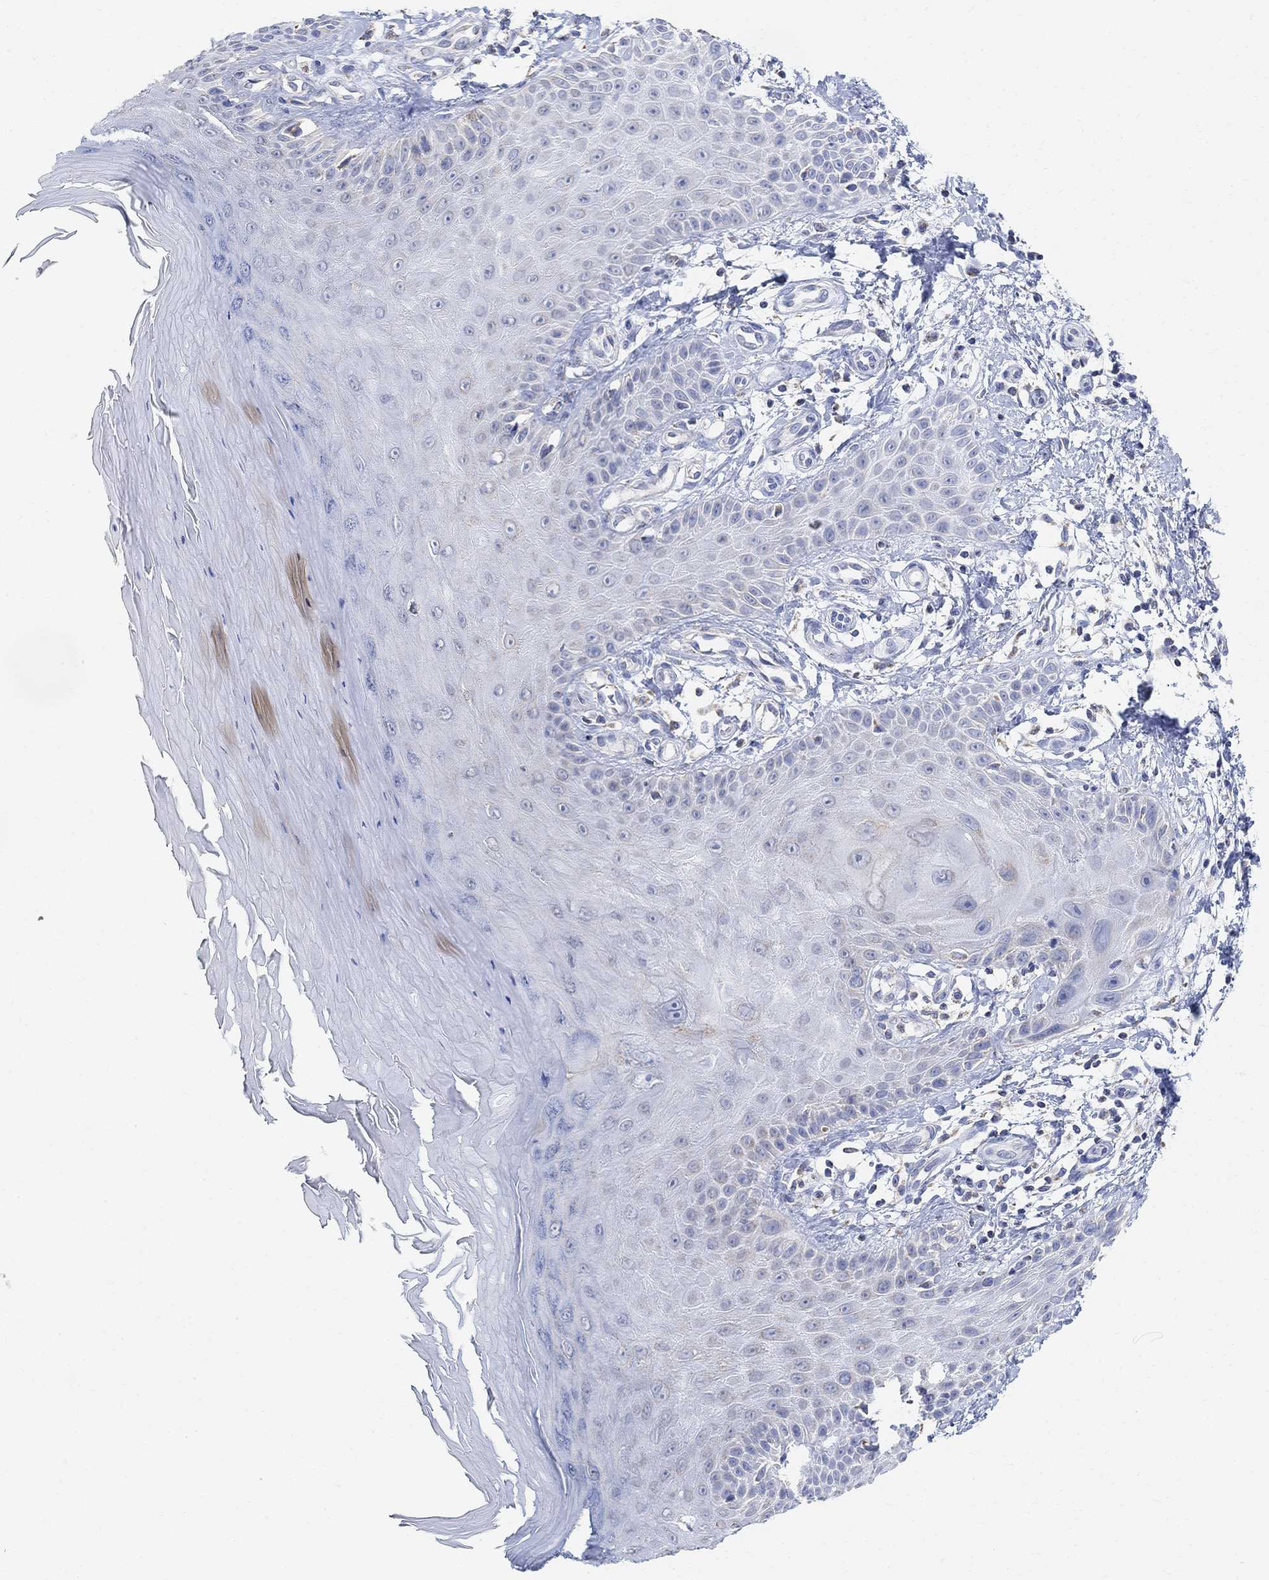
{"staining": {"intensity": "negative", "quantity": "none", "location": "none"}, "tissue": "skin", "cell_type": "Fibroblasts", "image_type": "normal", "snomed": [{"axis": "morphology", "description": "Normal tissue, NOS"}, {"axis": "morphology", "description": "Inflammation, NOS"}, {"axis": "morphology", "description": "Fibrosis, NOS"}, {"axis": "topography", "description": "Skin"}], "caption": "DAB immunohistochemical staining of unremarkable skin demonstrates no significant positivity in fibroblasts.", "gene": "SYT12", "patient": {"sex": "male", "age": 71}}